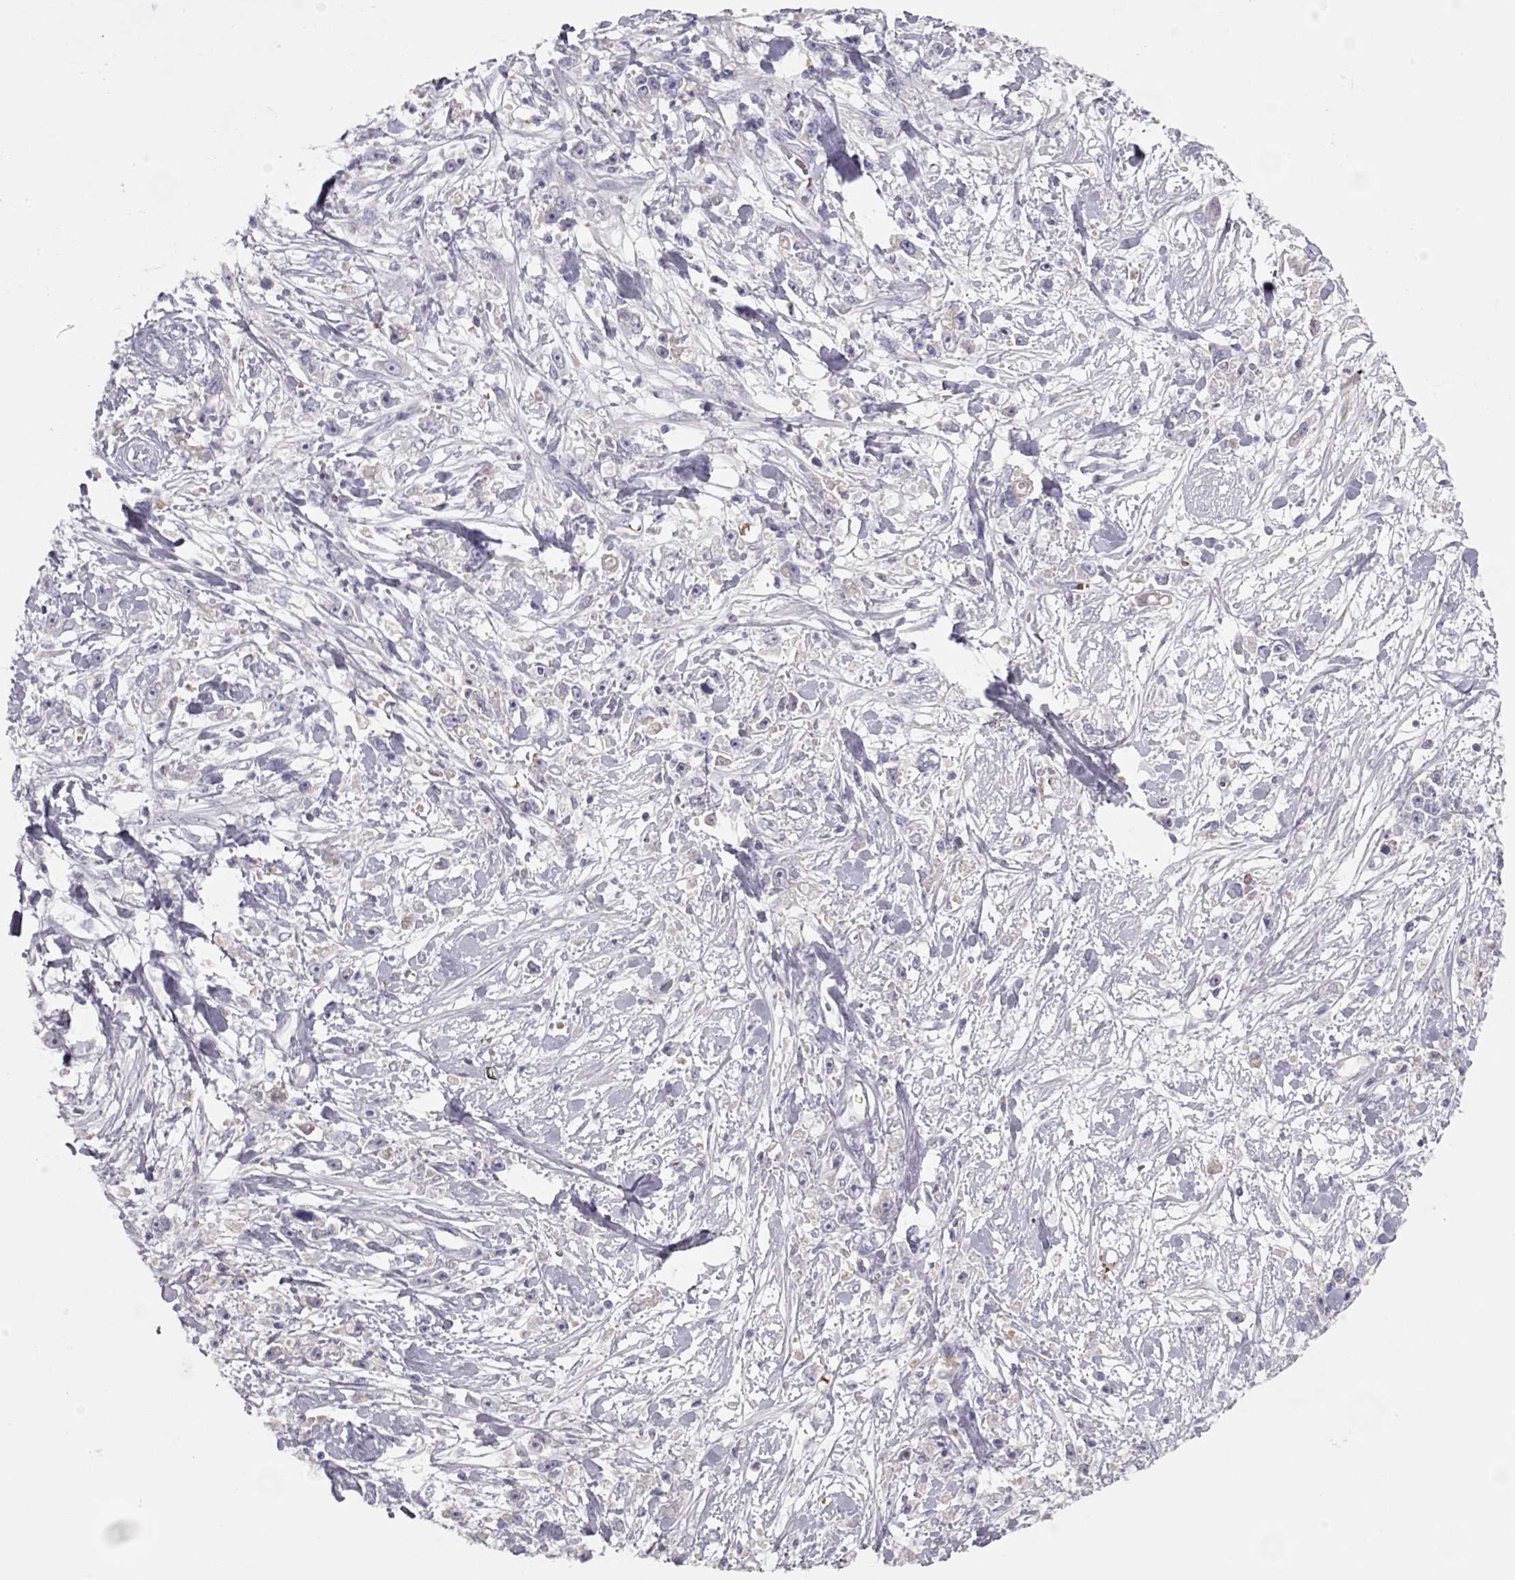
{"staining": {"intensity": "negative", "quantity": "none", "location": "none"}, "tissue": "stomach cancer", "cell_type": "Tumor cells", "image_type": "cancer", "snomed": [{"axis": "morphology", "description": "Adenocarcinoma, NOS"}, {"axis": "topography", "description": "Stomach"}], "caption": "The micrograph demonstrates no staining of tumor cells in stomach adenocarcinoma. (DAB immunohistochemistry with hematoxylin counter stain).", "gene": "RHD", "patient": {"sex": "female", "age": 59}}